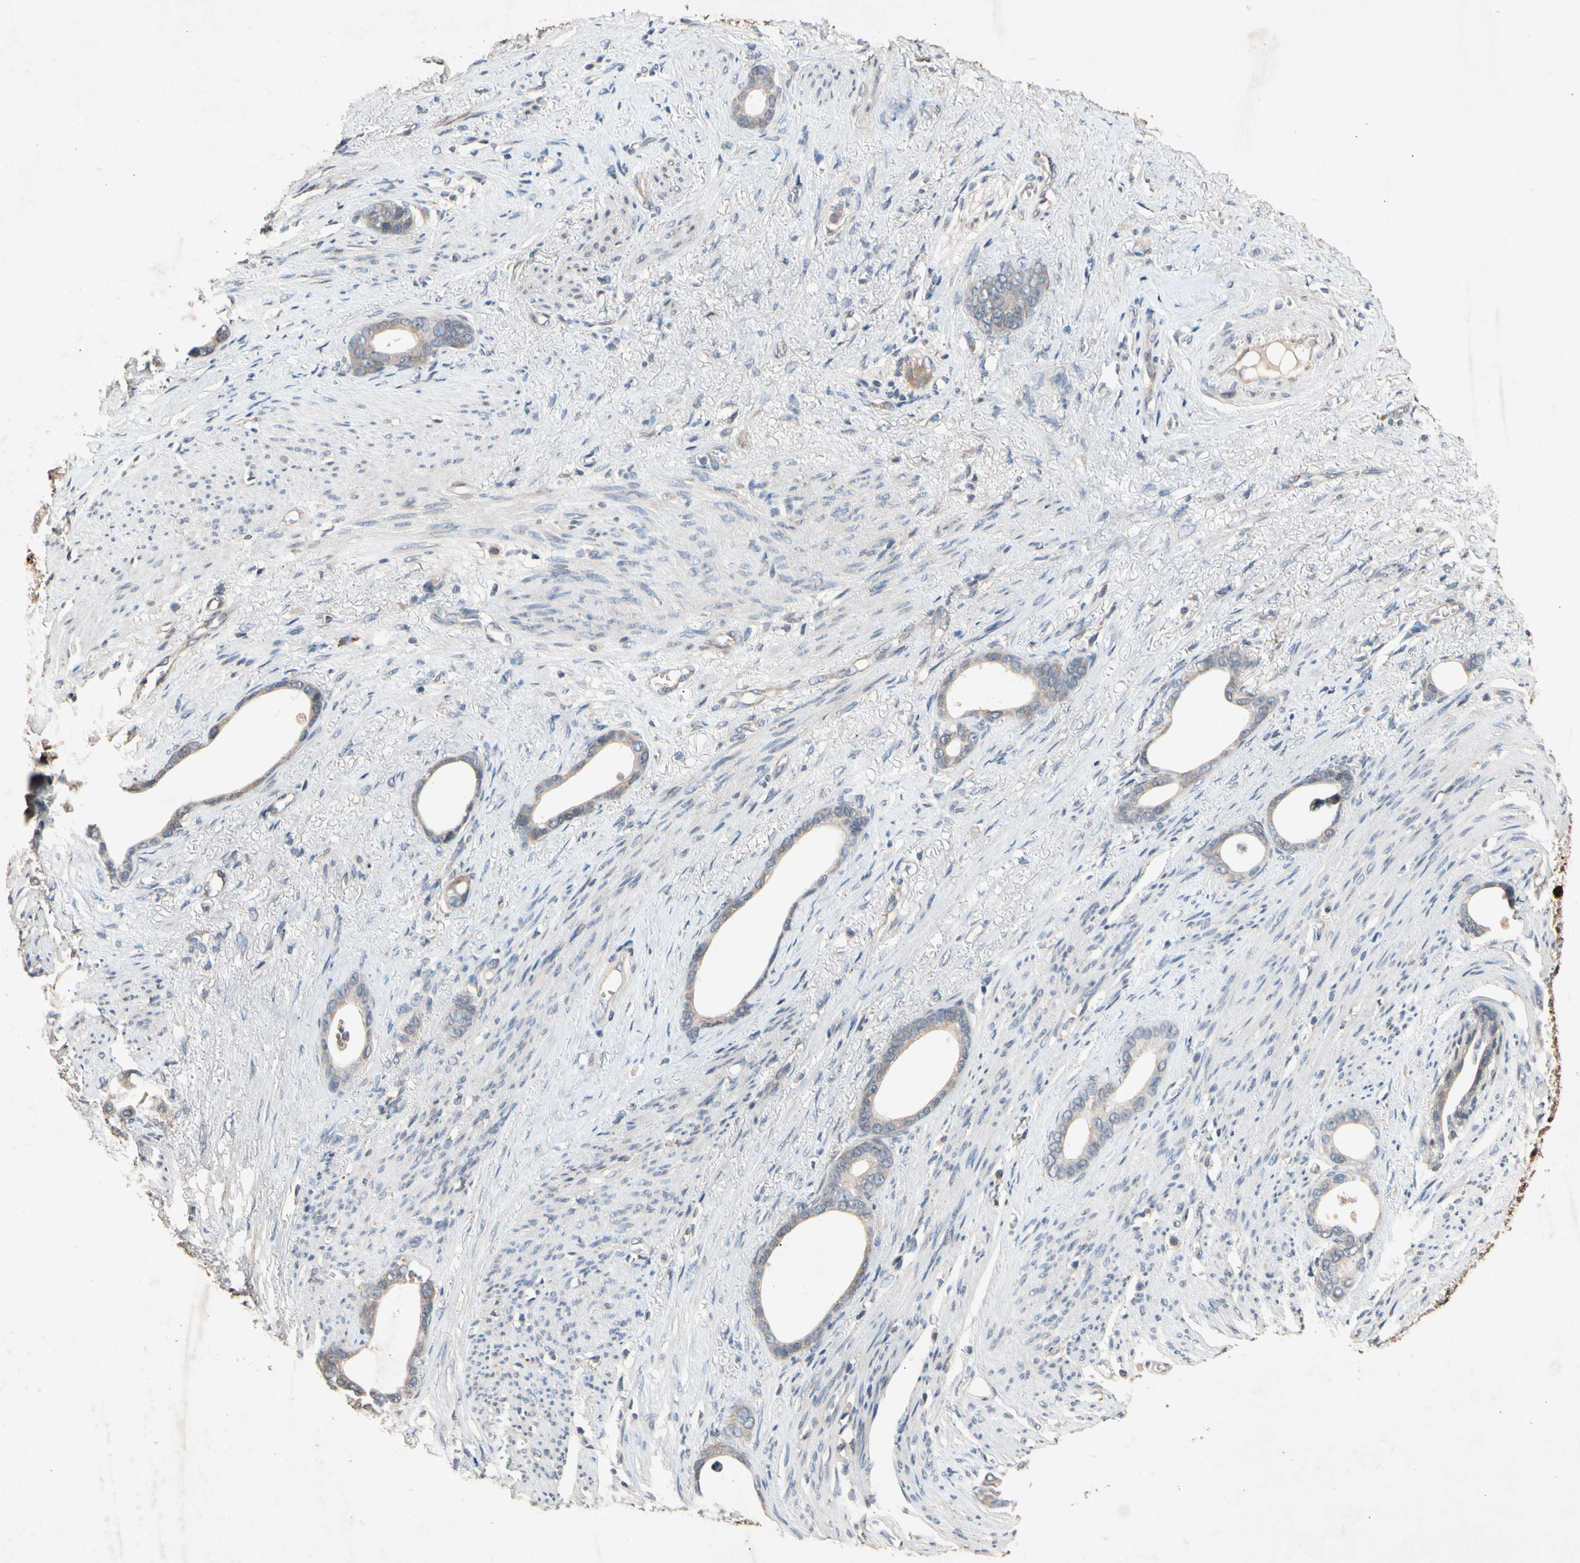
{"staining": {"intensity": "weak", "quantity": ">75%", "location": "cytoplasmic/membranous"}, "tissue": "stomach cancer", "cell_type": "Tumor cells", "image_type": "cancer", "snomed": [{"axis": "morphology", "description": "Adenocarcinoma, NOS"}, {"axis": "topography", "description": "Stomach"}], "caption": "The micrograph shows a brown stain indicating the presence of a protein in the cytoplasmic/membranous of tumor cells in stomach cancer. (DAB = brown stain, brightfield microscopy at high magnification).", "gene": "PRDX4", "patient": {"sex": "female", "age": 75}}